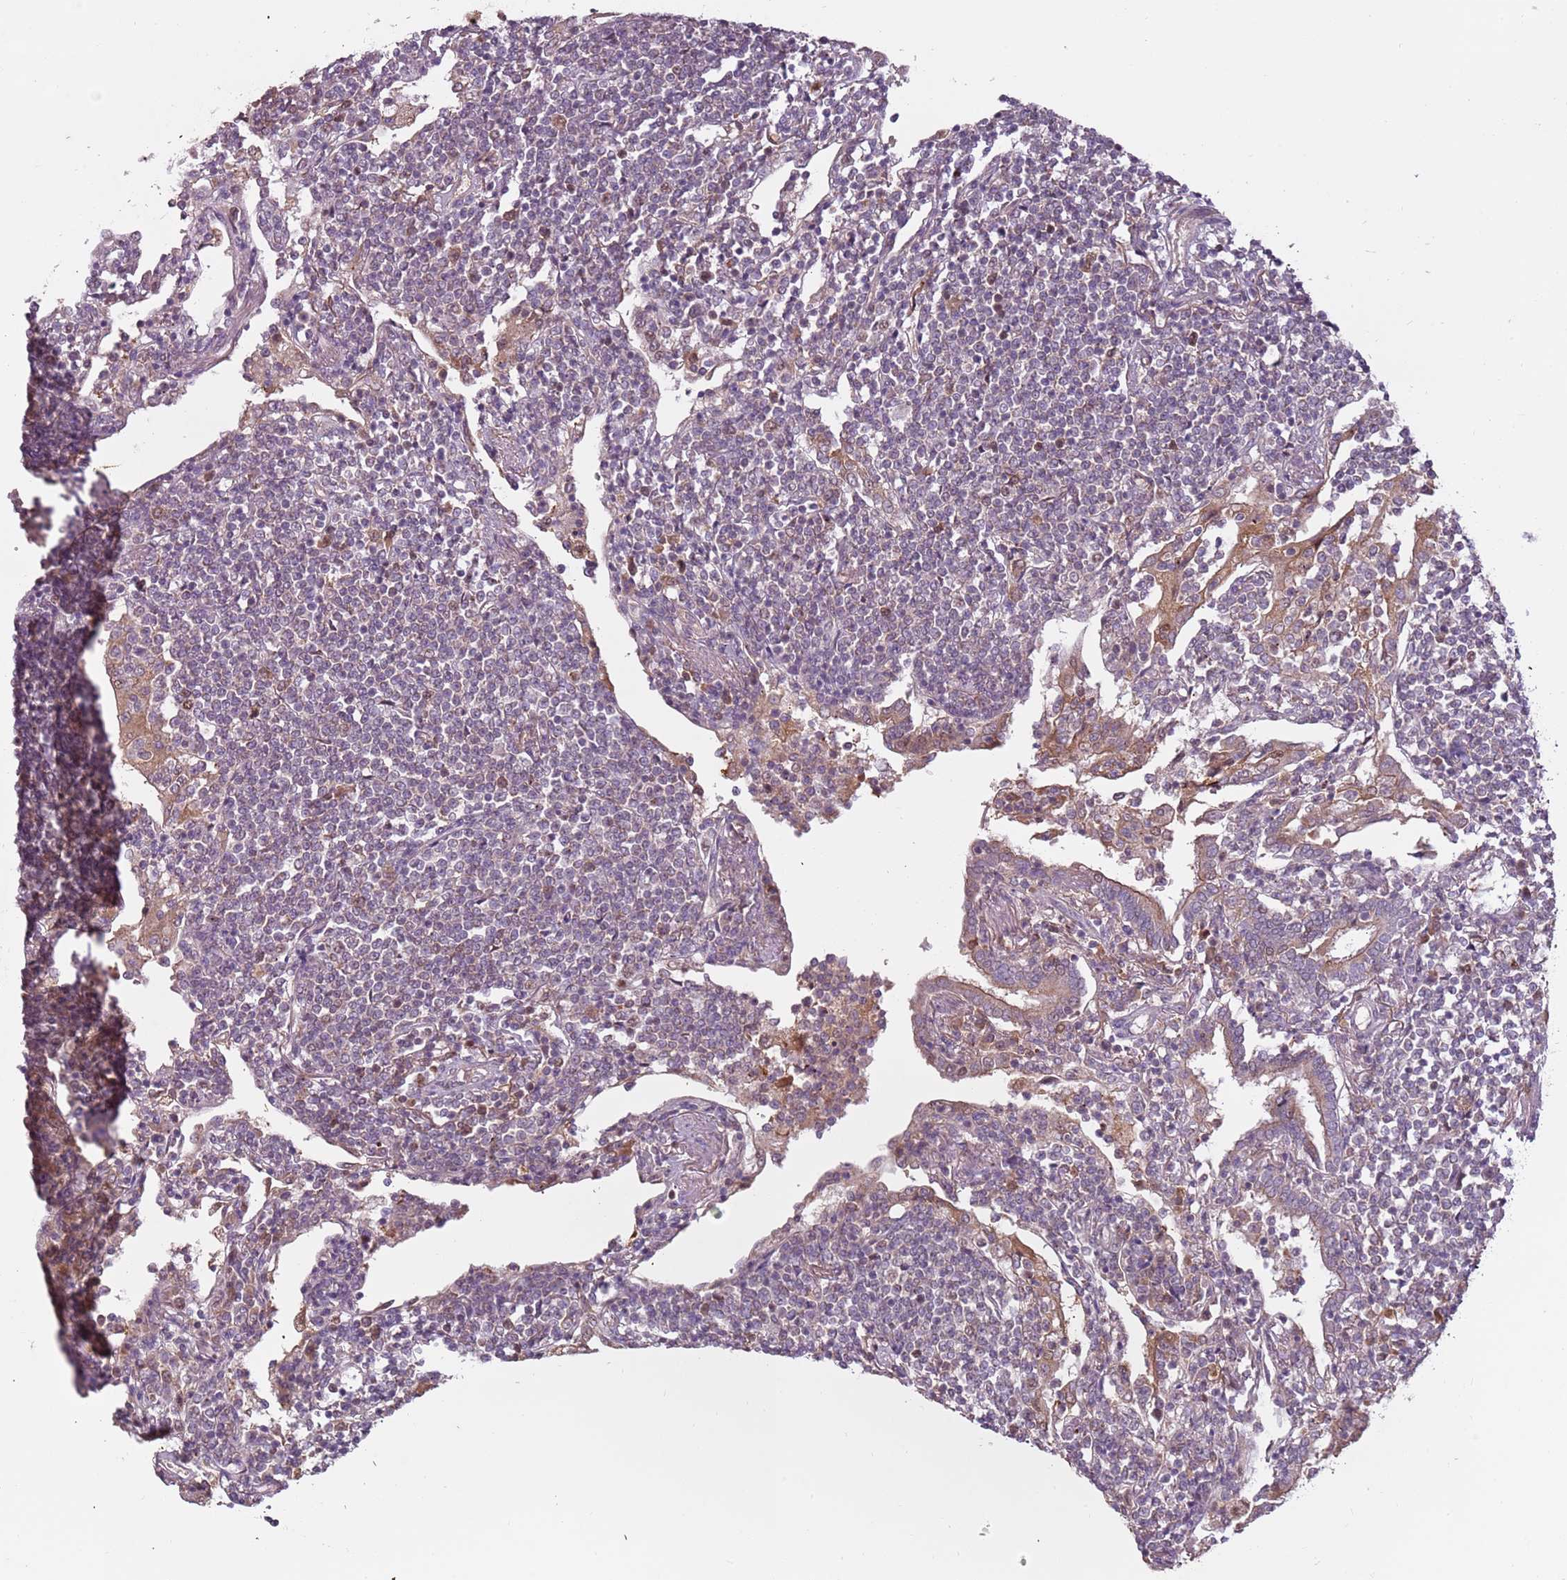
{"staining": {"intensity": "negative", "quantity": "none", "location": "none"}, "tissue": "lymphoma", "cell_type": "Tumor cells", "image_type": "cancer", "snomed": [{"axis": "morphology", "description": "Malignant lymphoma, non-Hodgkin's type, Low grade"}, {"axis": "topography", "description": "Lung"}], "caption": "The micrograph demonstrates no significant positivity in tumor cells of lymphoma.", "gene": "SYS1", "patient": {"sex": "female", "age": 71}}